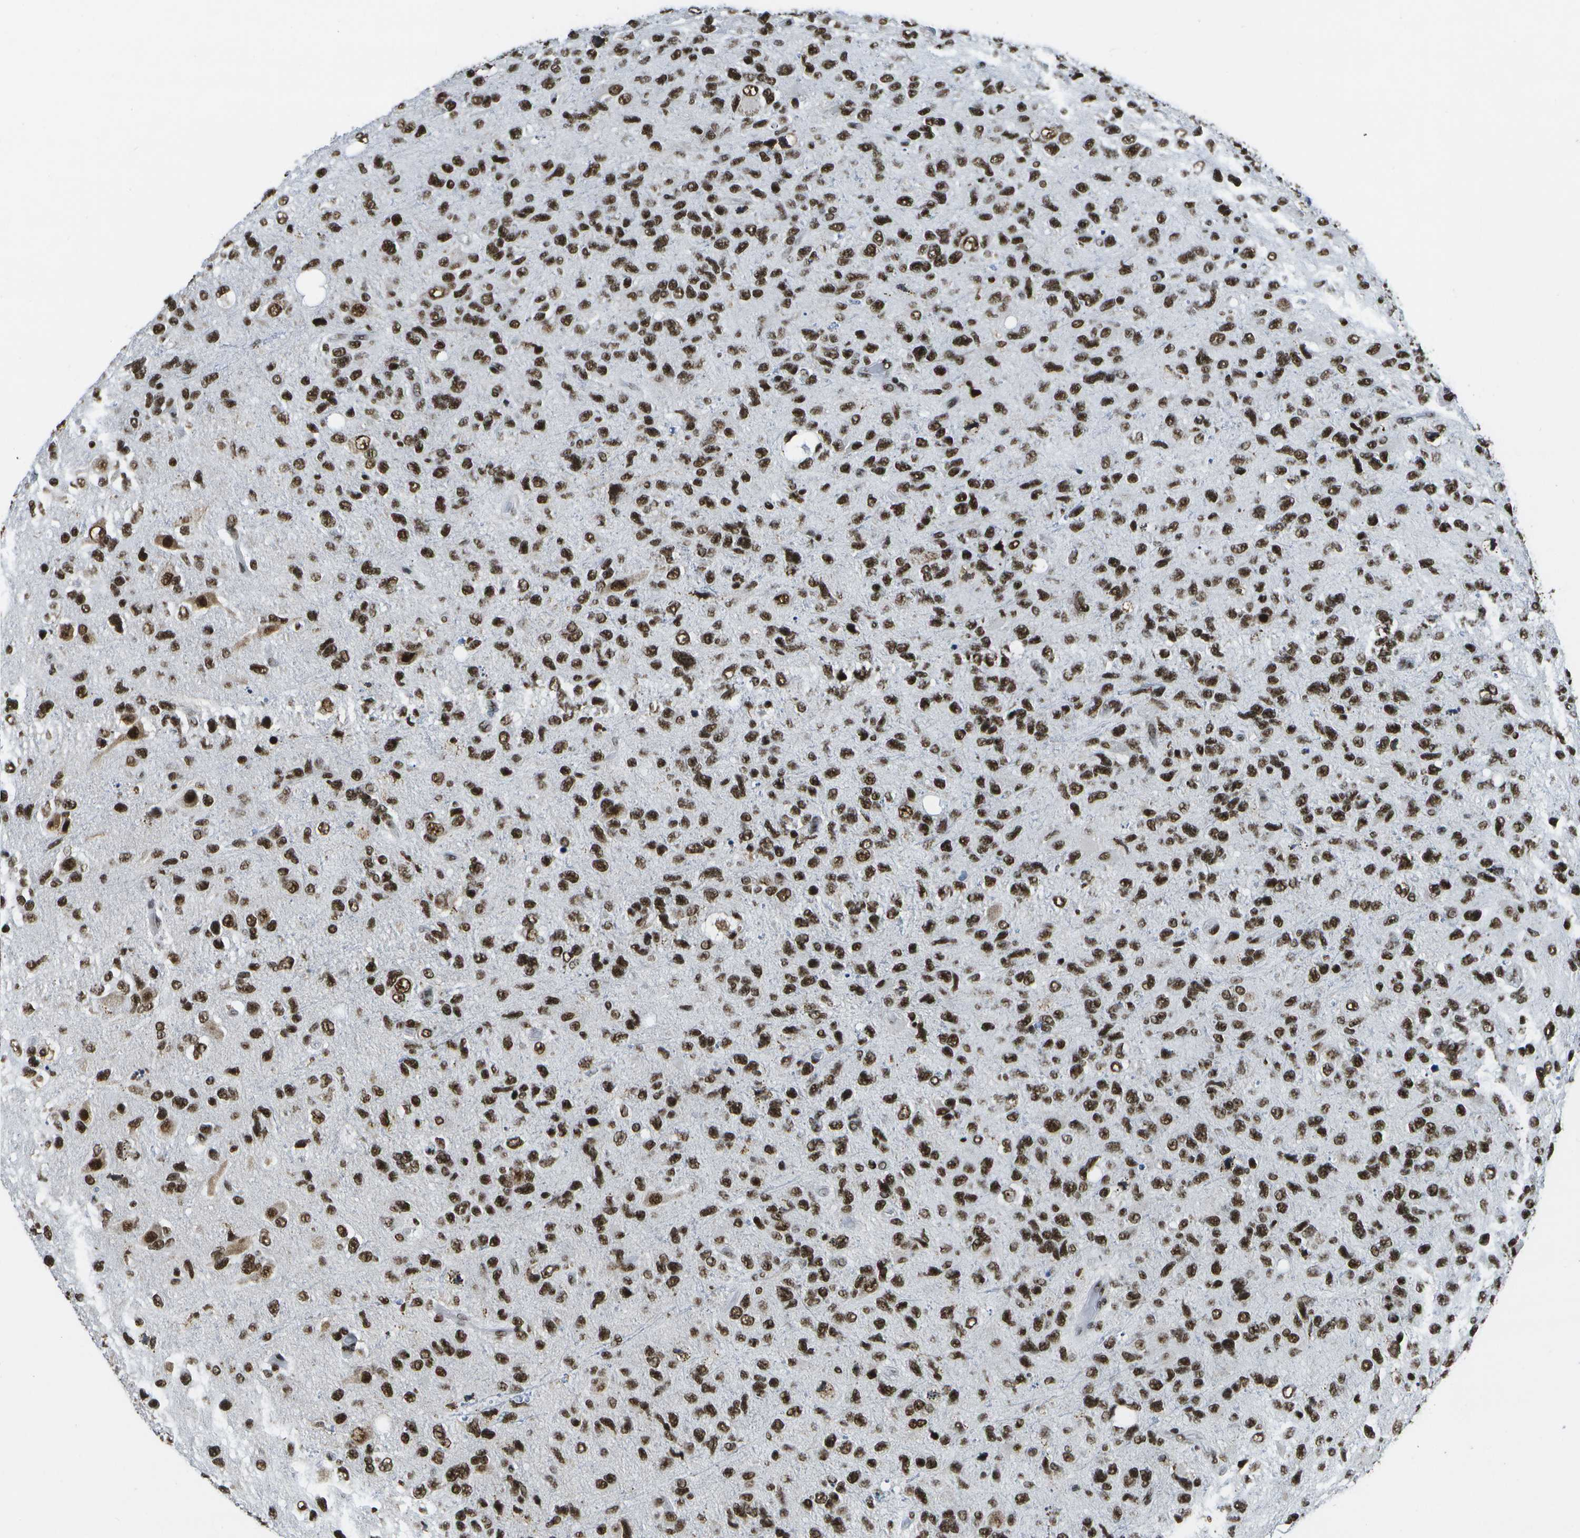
{"staining": {"intensity": "strong", "quantity": ">75%", "location": "nuclear"}, "tissue": "glioma", "cell_type": "Tumor cells", "image_type": "cancer", "snomed": [{"axis": "morphology", "description": "Glioma, malignant, High grade"}, {"axis": "topography", "description": "Brain"}], "caption": "A high amount of strong nuclear staining is present in about >75% of tumor cells in malignant glioma (high-grade) tissue.", "gene": "NSRP1", "patient": {"sex": "female", "age": 58}}